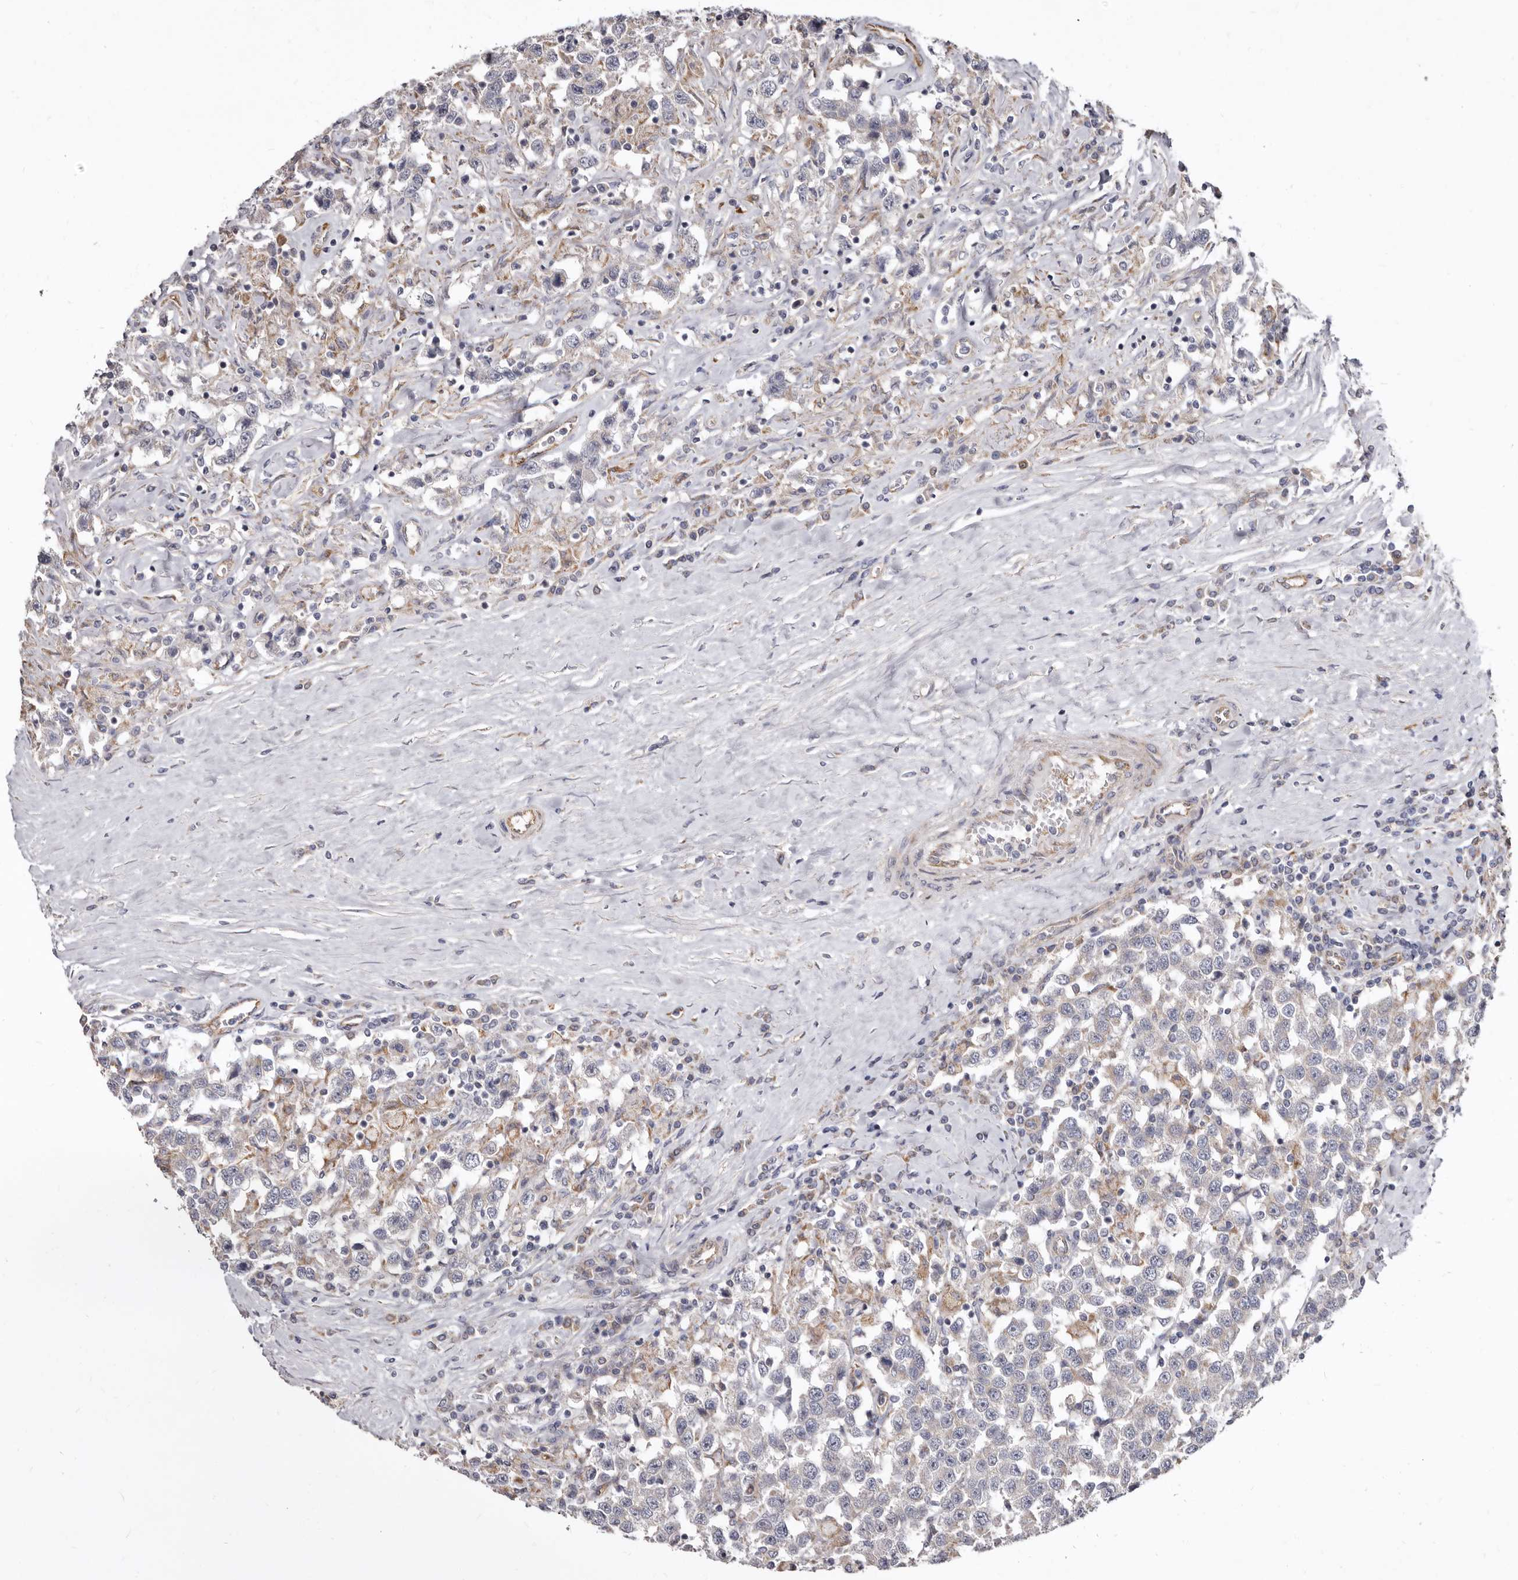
{"staining": {"intensity": "moderate", "quantity": "25%-75%", "location": "cytoplasmic/membranous"}, "tissue": "testis cancer", "cell_type": "Tumor cells", "image_type": "cancer", "snomed": [{"axis": "morphology", "description": "Seminoma, NOS"}, {"axis": "topography", "description": "Testis"}], "caption": "Immunohistochemical staining of seminoma (testis) displays moderate cytoplasmic/membranous protein expression in approximately 25%-75% of tumor cells.", "gene": "FMO2", "patient": {"sex": "male", "age": 41}}